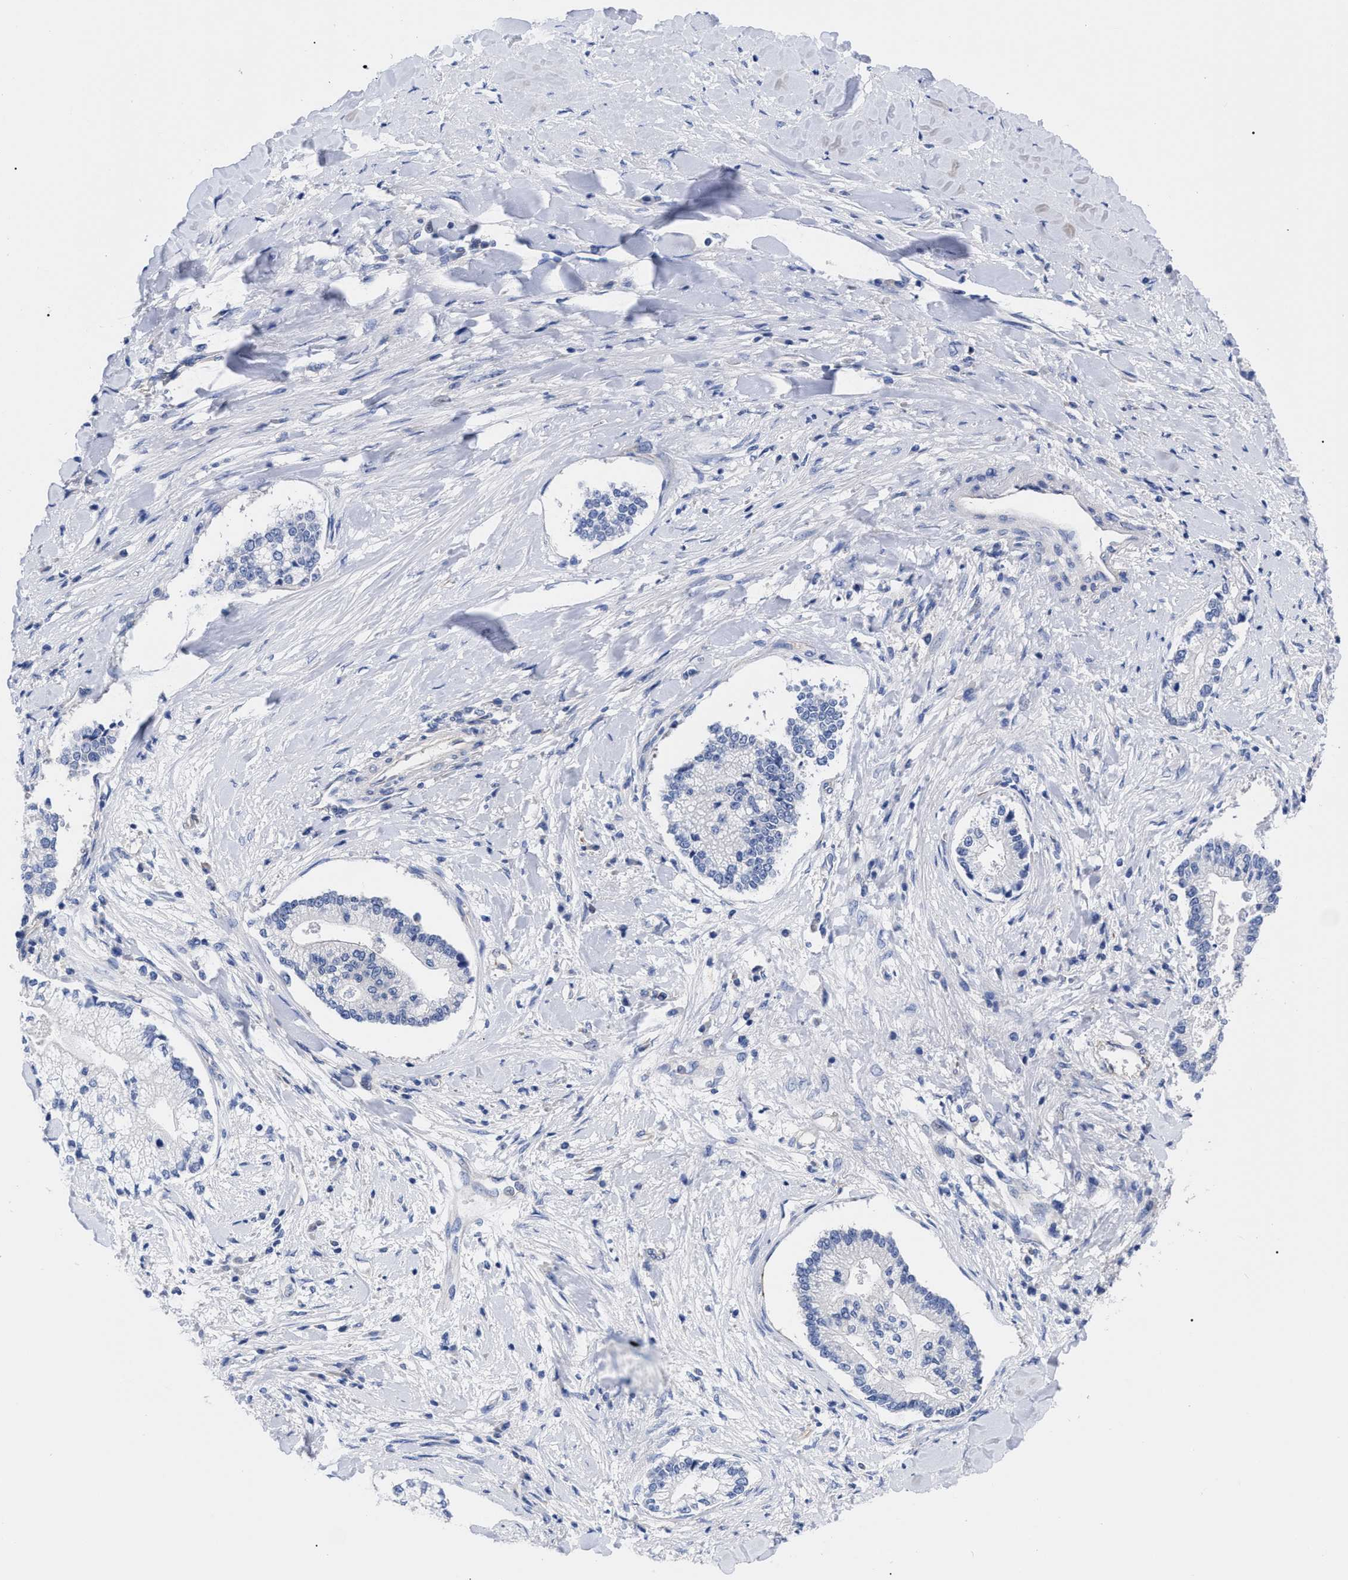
{"staining": {"intensity": "negative", "quantity": "none", "location": "none"}, "tissue": "liver cancer", "cell_type": "Tumor cells", "image_type": "cancer", "snomed": [{"axis": "morphology", "description": "Cholangiocarcinoma"}, {"axis": "topography", "description": "Liver"}], "caption": "This is a photomicrograph of immunohistochemistry staining of liver cholangiocarcinoma, which shows no expression in tumor cells. (Brightfield microscopy of DAB IHC at high magnification).", "gene": "IRAG2", "patient": {"sex": "male", "age": 50}}